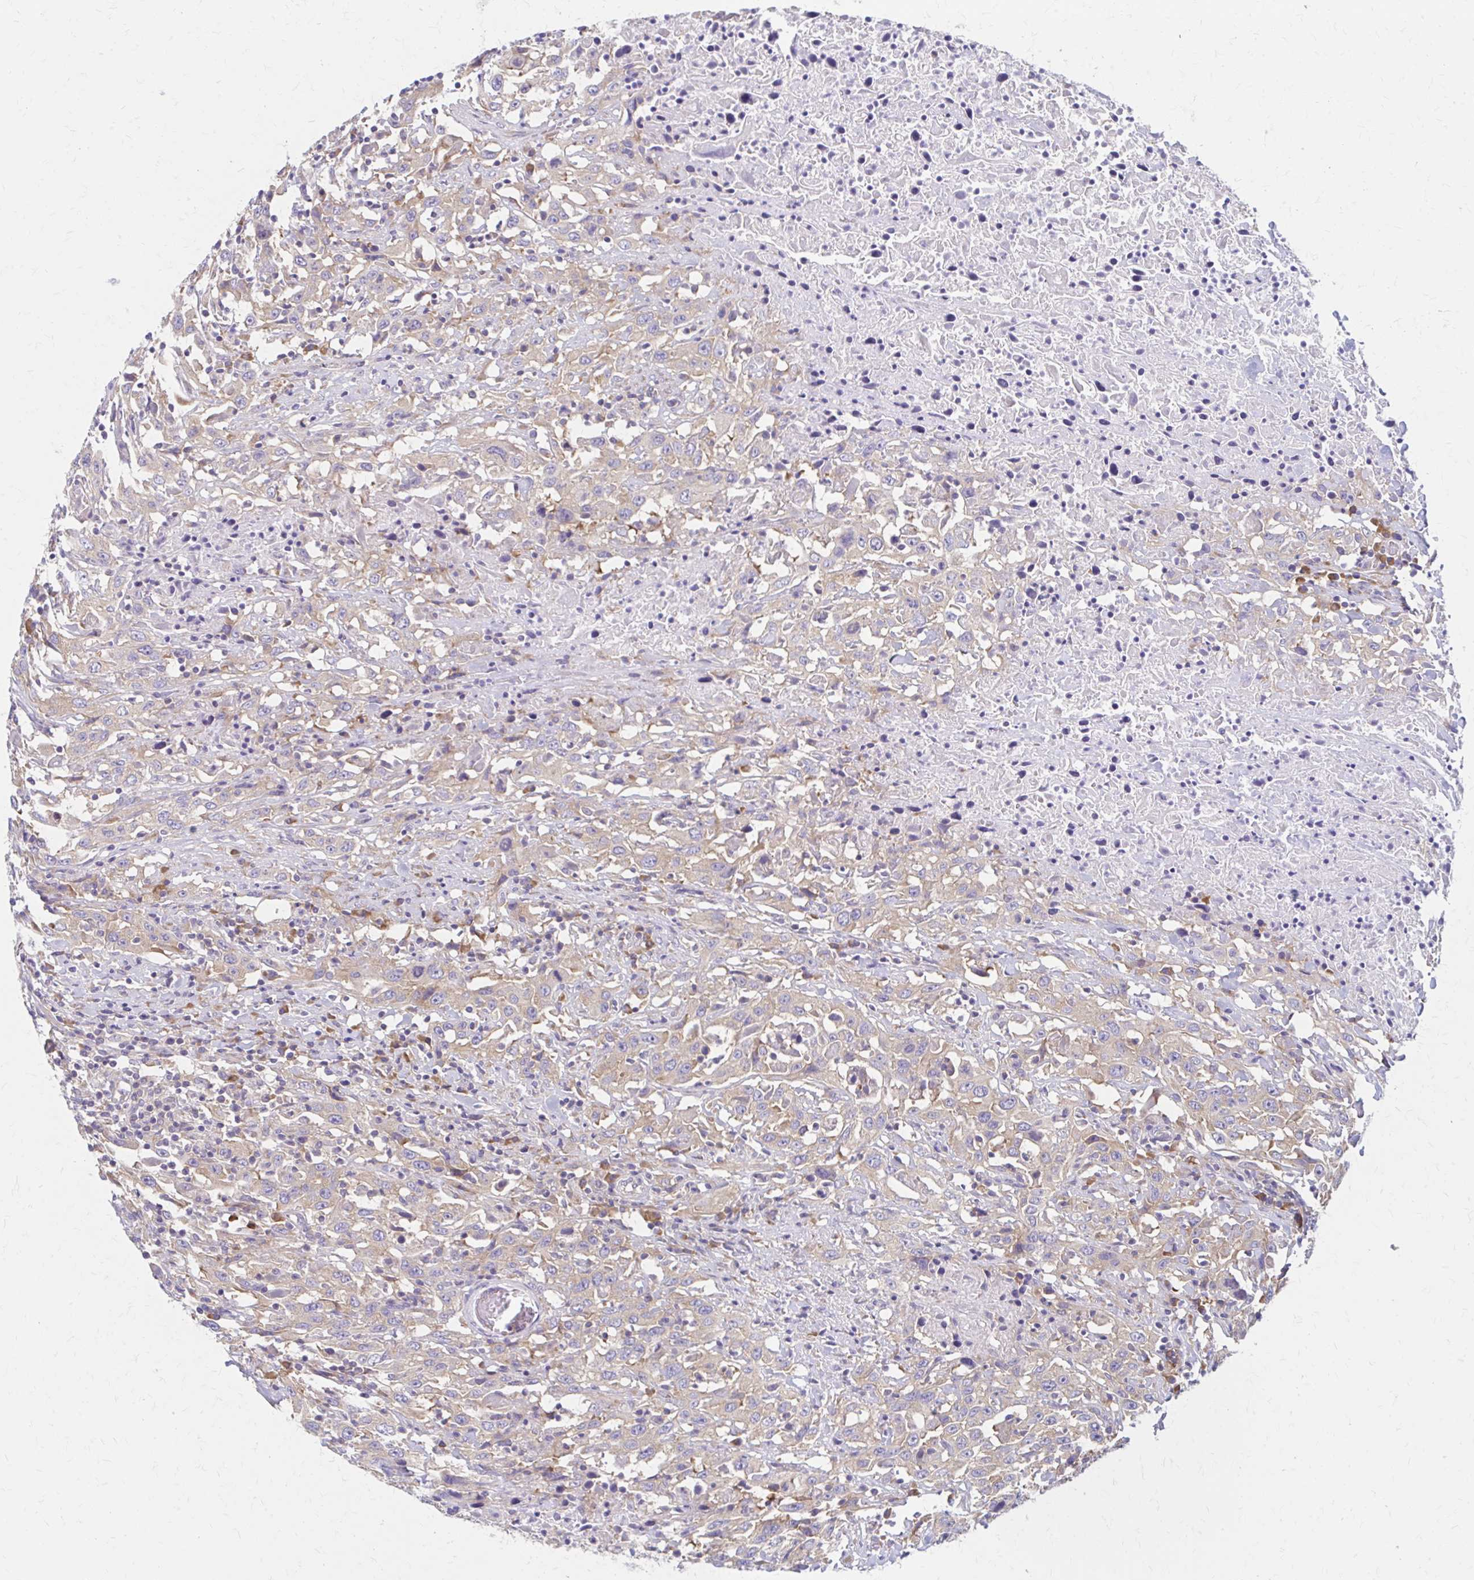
{"staining": {"intensity": "weak", "quantity": "25%-75%", "location": "cytoplasmic/membranous"}, "tissue": "urothelial cancer", "cell_type": "Tumor cells", "image_type": "cancer", "snomed": [{"axis": "morphology", "description": "Urothelial carcinoma, High grade"}, {"axis": "topography", "description": "Urinary bladder"}], "caption": "Protein analysis of urothelial cancer tissue displays weak cytoplasmic/membranous staining in about 25%-75% of tumor cells.", "gene": "RPL27A", "patient": {"sex": "male", "age": 61}}